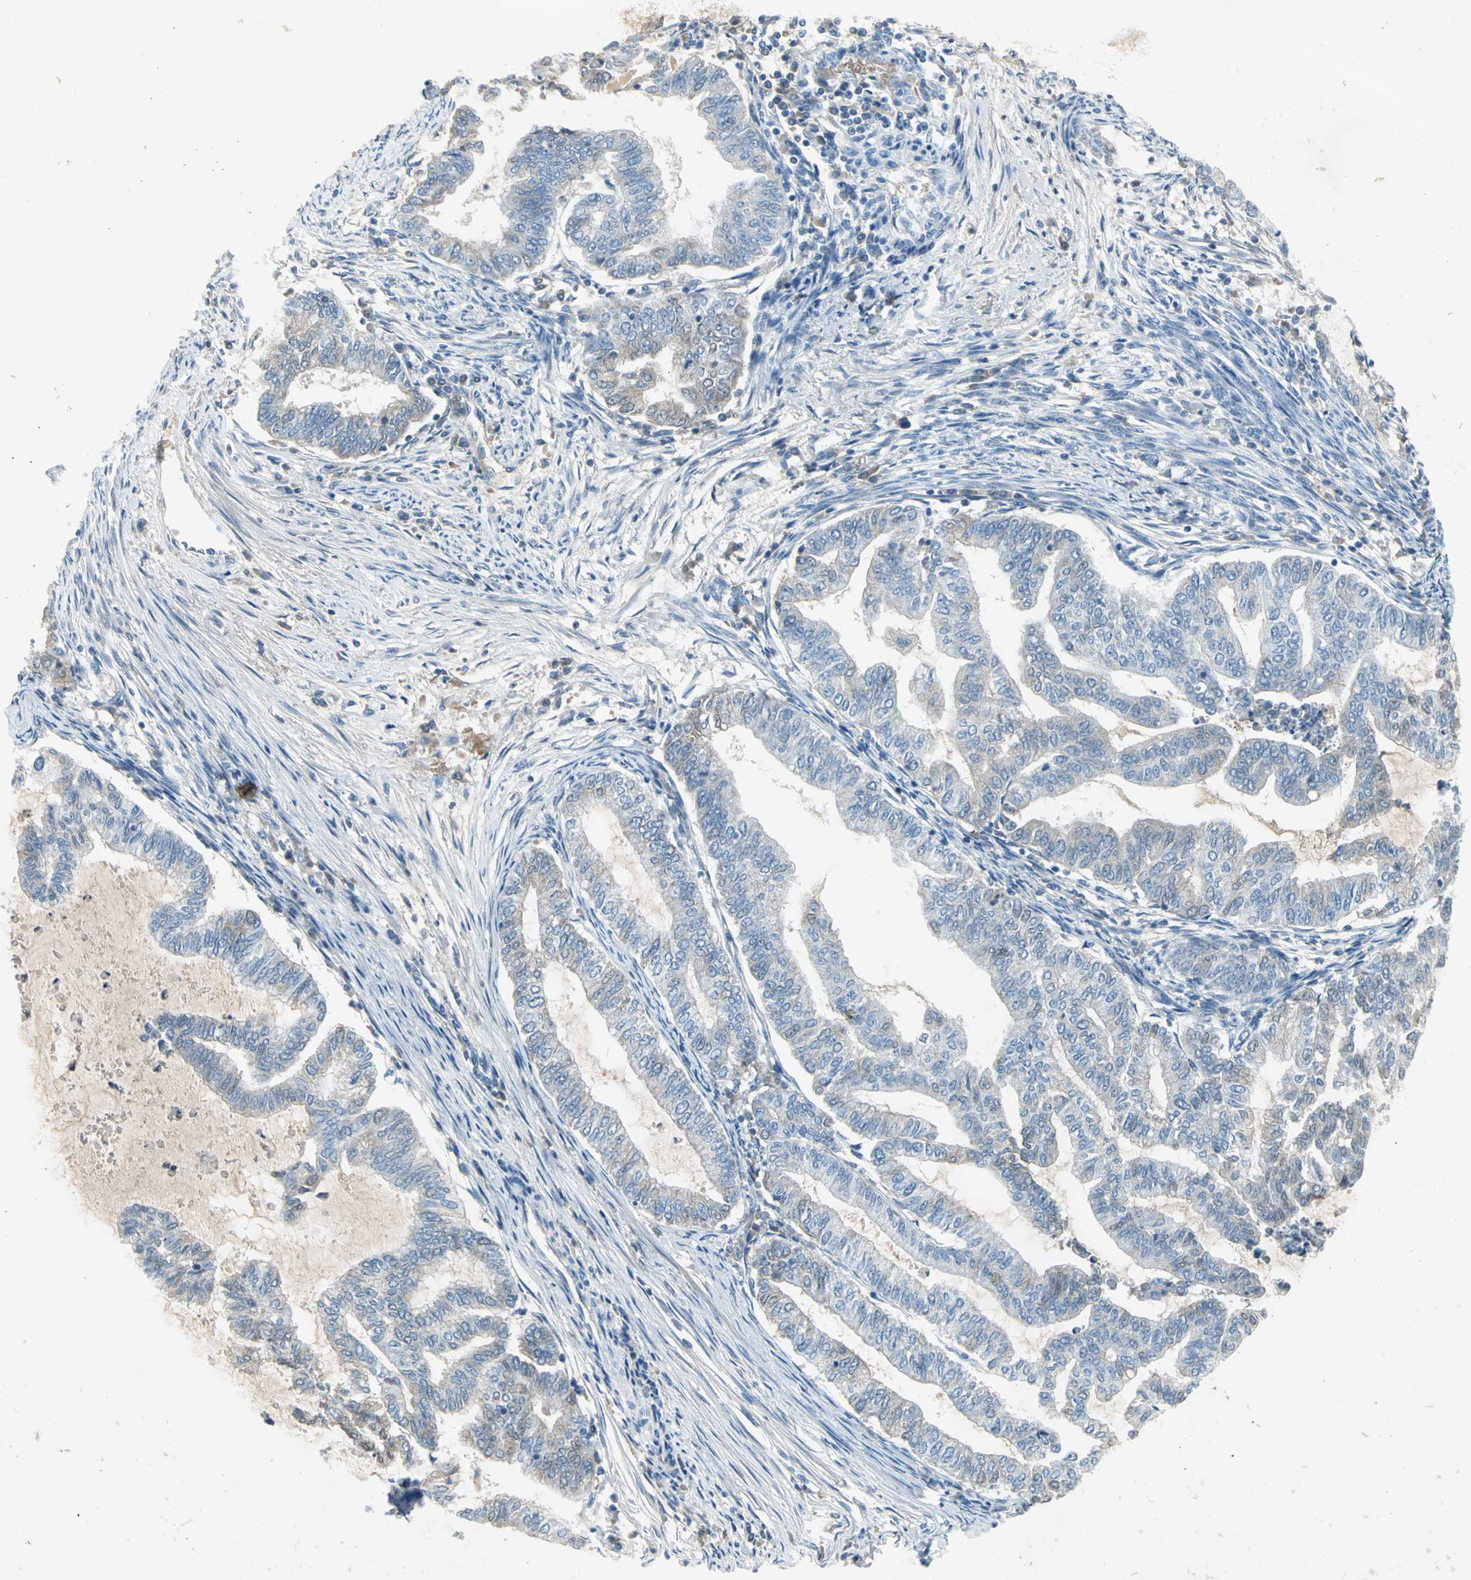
{"staining": {"intensity": "moderate", "quantity": "<25%", "location": "cytoplasmic/membranous,nuclear"}, "tissue": "endometrial cancer", "cell_type": "Tumor cells", "image_type": "cancer", "snomed": [{"axis": "morphology", "description": "Adenocarcinoma, NOS"}, {"axis": "topography", "description": "Endometrium"}], "caption": "This is a photomicrograph of IHC staining of endometrial adenocarcinoma, which shows moderate expression in the cytoplasmic/membranous and nuclear of tumor cells.", "gene": "ZIC1", "patient": {"sex": "female", "age": 79}}